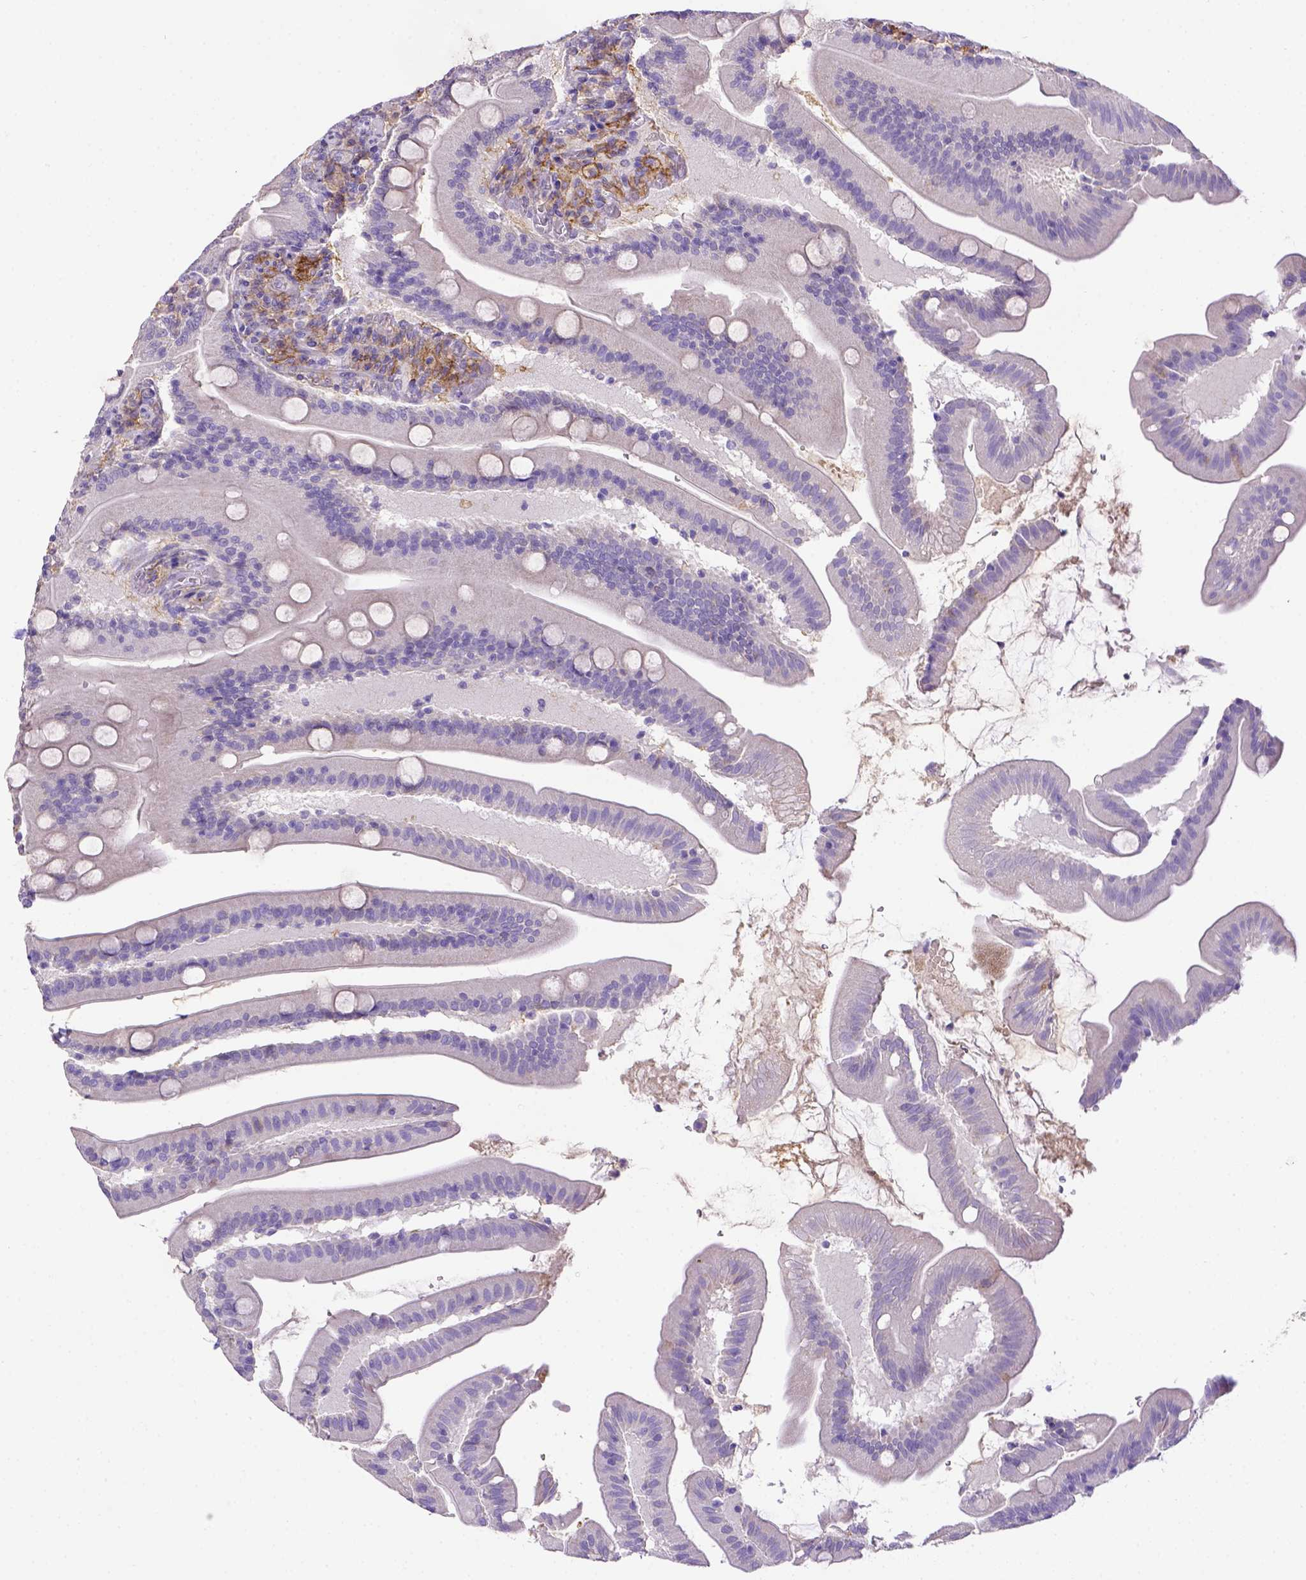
{"staining": {"intensity": "negative", "quantity": "none", "location": "none"}, "tissue": "small intestine", "cell_type": "Glandular cells", "image_type": "normal", "snomed": [{"axis": "morphology", "description": "Normal tissue, NOS"}, {"axis": "topography", "description": "Small intestine"}], "caption": "Immunohistochemical staining of normal human small intestine displays no significant staining in glandular cells.", "gene": "CD40", "patient": {"sex": "male", "age": 37}}